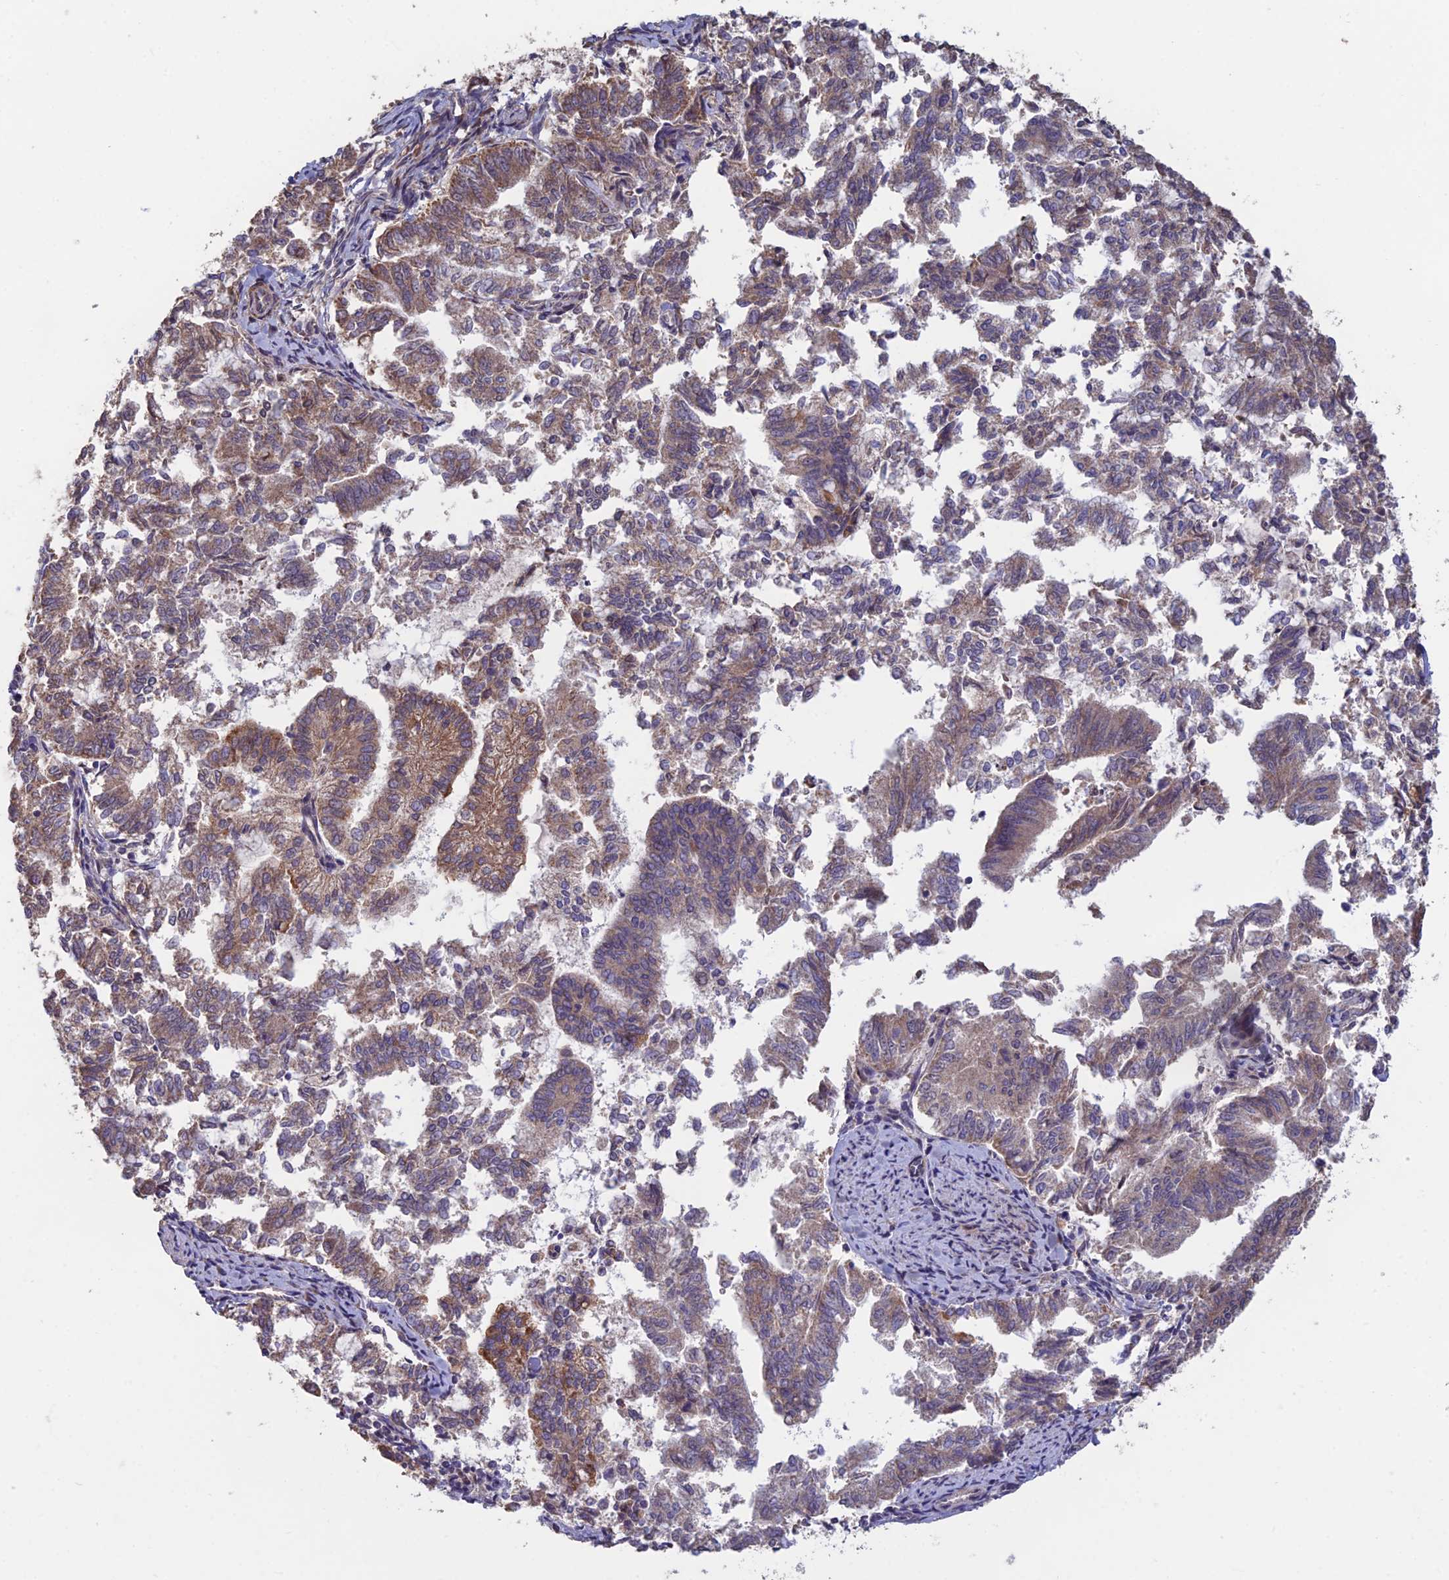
{"staining": {"intensity": "moderate", "quantity": ">75%", "location": "cytoplasmic/membranous"}, "tissue": "endometrial cancer", "cell_type": "Tumor cells", "image_type": "cancer", "snomed": [{"axis": "morphology", "description": "Adenocarcinoma, NOS"}, {"axis": "topography", "description": "Endometrium"}], "caption": "Protein analysis of endometrial adenocarcinoma tissue demonstrates moderate cytoplasmic/membranous staining in approximately >75% of tumor cells. The staining was performed using DAB (3,3'-diaminobenzidine) to visualize the protein expression in brown, while the nuclei were stained in blue with hematoxylin (Magnification: 20x).", "gene": "SHISA5", "patient": {"sex": "female", "age": 79}}